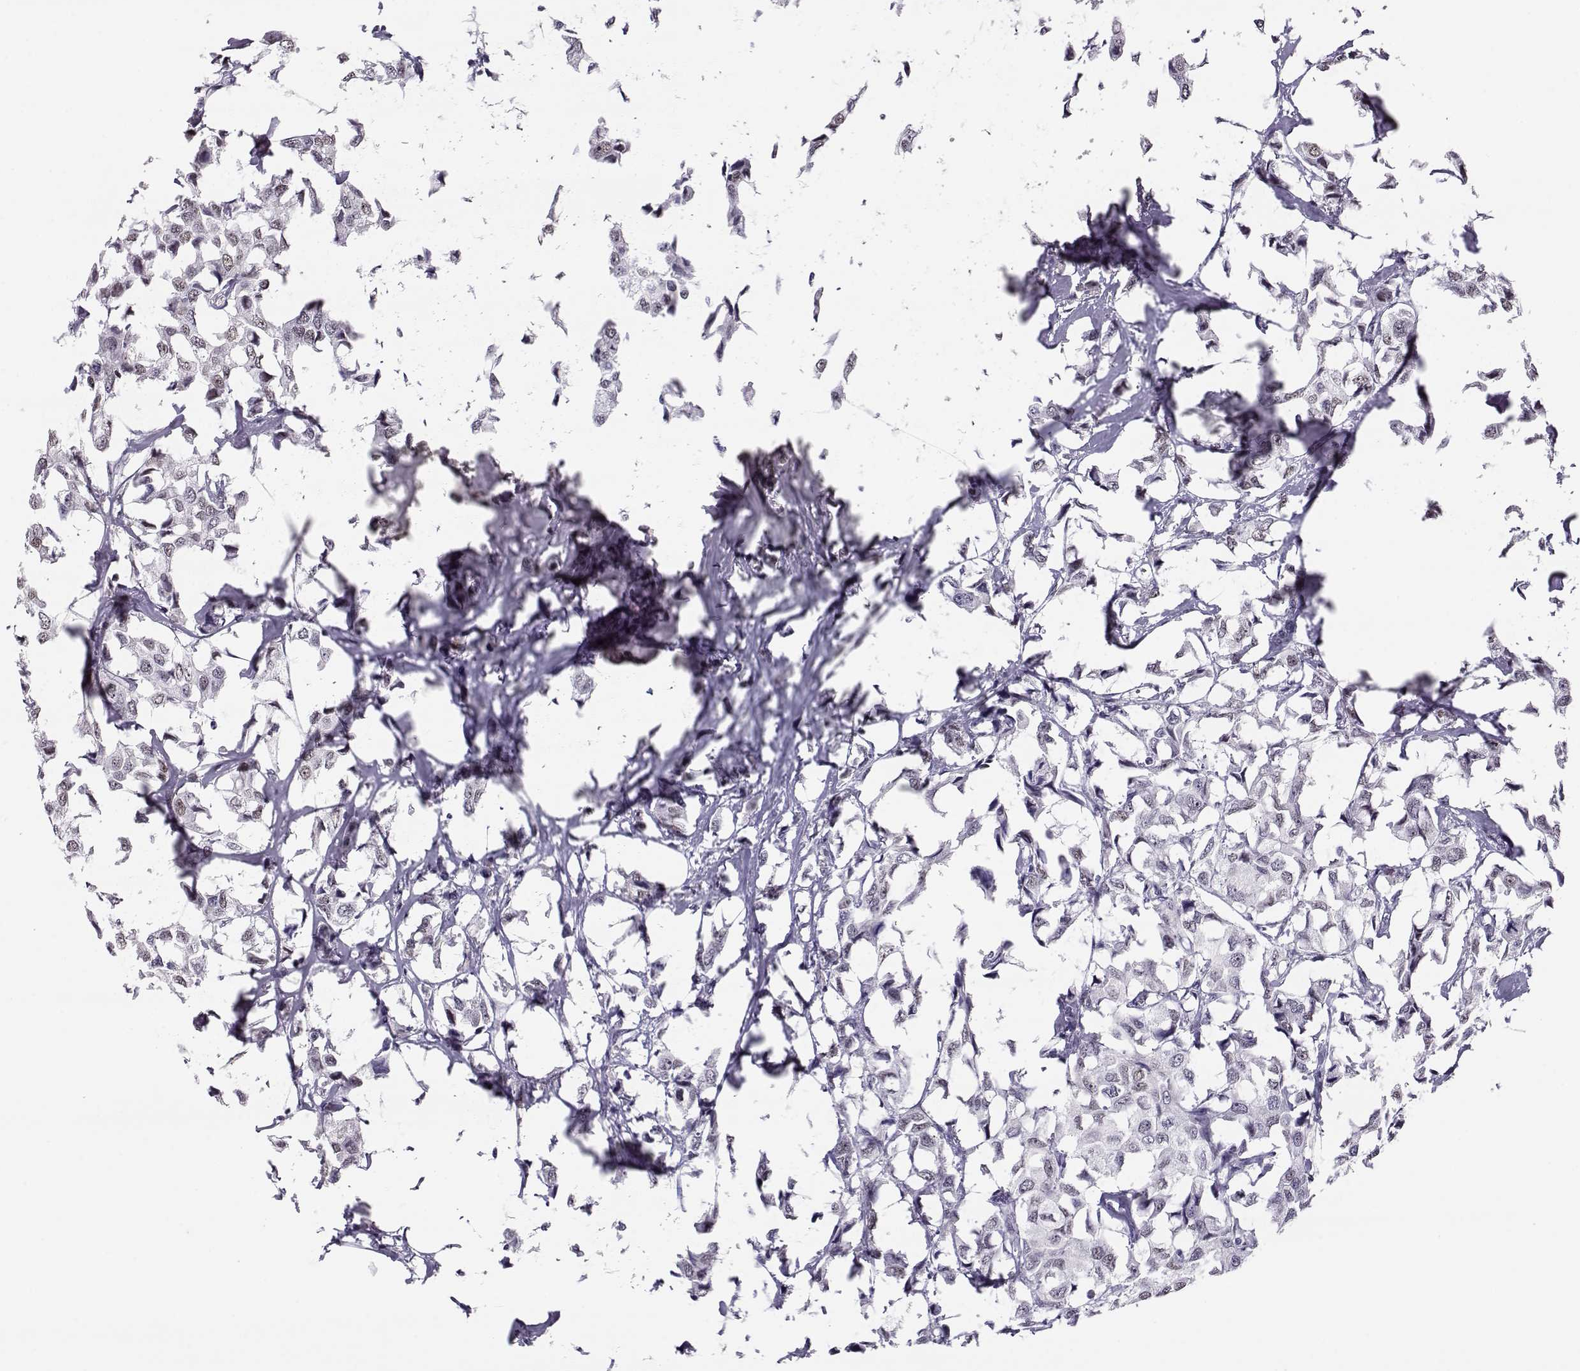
{"staining": {"intensity": "negative", "quantity": "none", "location": "none"}, "tissue": "breast cancer", "cell_type": "Tumor cells", "image_type": "cancer", "snomed": [{"axis": "morphology", "description": "Duct carcinoma"}, {"axis": "topography", "description": "Breast"}], "caption": "There is no significant expression in tumor cells of breast invasive ductal carcinoma. Nuclei are stained in blue.", "gene": "POLI", "patient": {"sex": "female", "age": 80}}